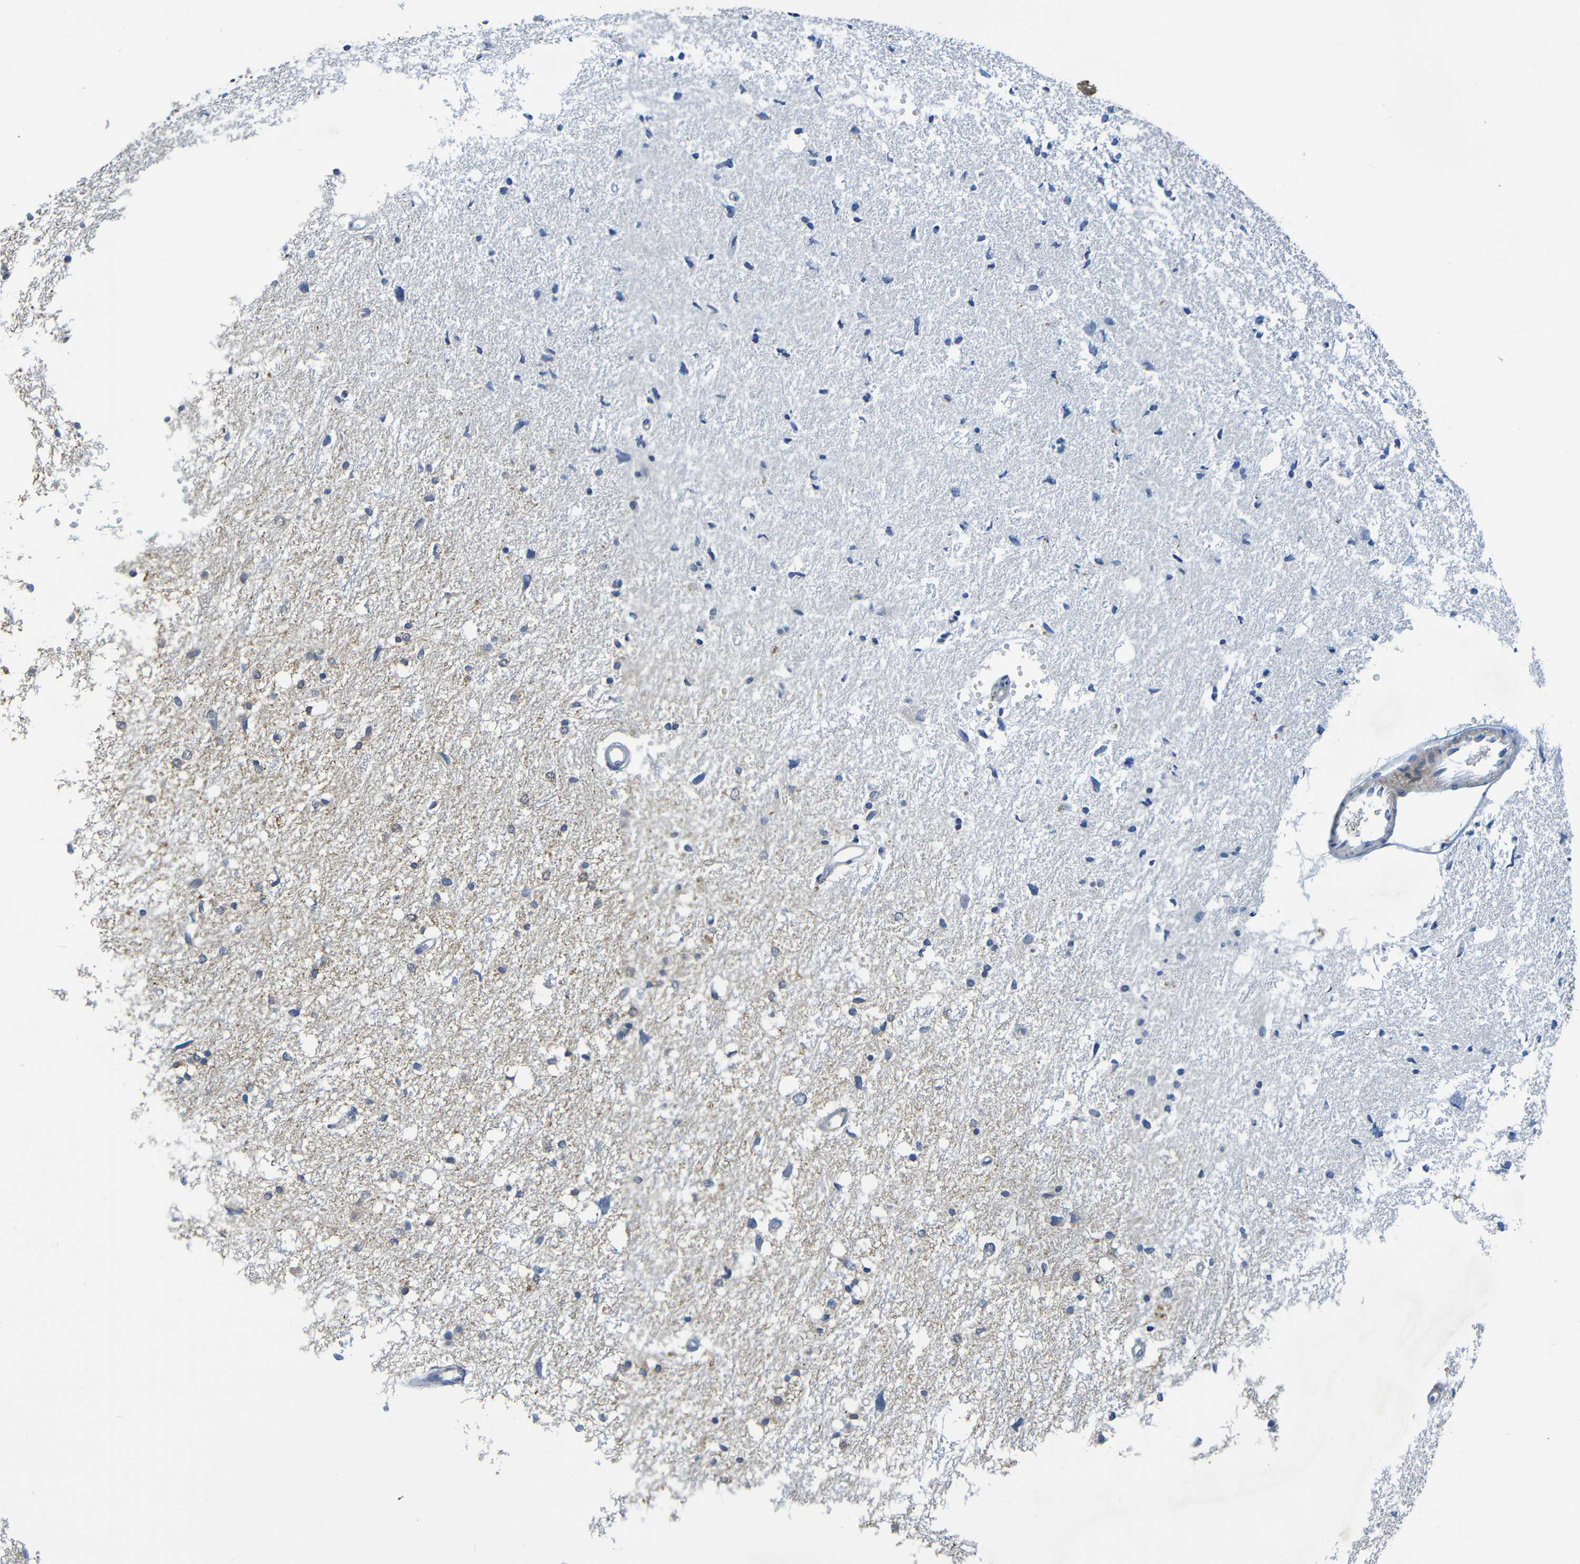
{"staining": {"intensity": "negative", "quantity": "none", "location": "none"}, "tissue": "glioma", "cell_type": "Tumor cells", "image_type": "cancer", "snomed": [{"axis": "morphology", "description": "Glioma, malignant, High grade"}, {"axis": "topography", "description": "Brain"}], "caption": "This is an immunohistochemistry photomicrograph of human malignant glioma (high-grade). There is no staining in tumor cells.", "gene": "CYP4F2", "patient": {"sex": "female", "age": 59}}